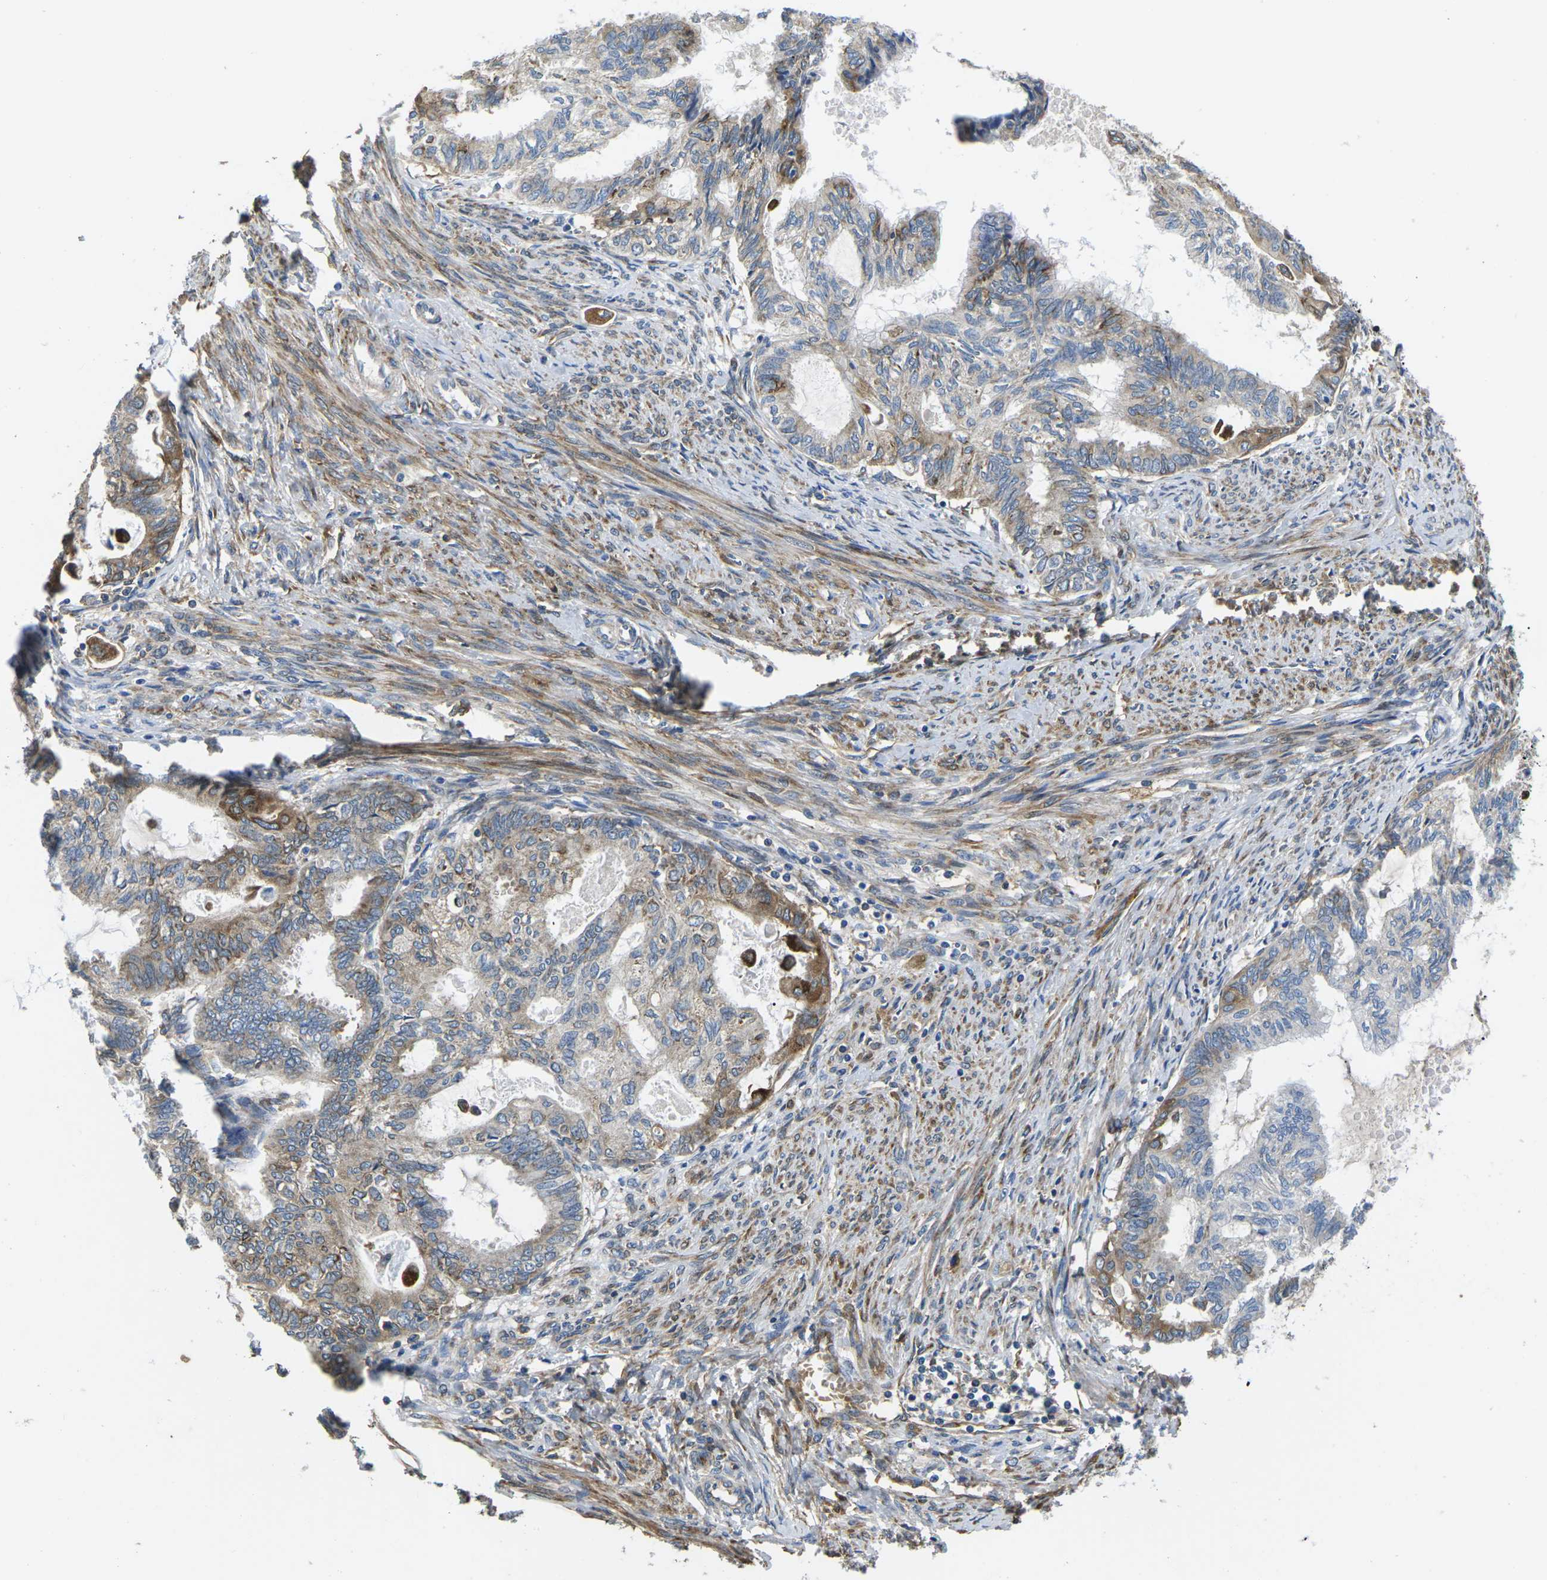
{"staining": {"intensity": "moderate", "quantity": "25%-75%", "location": "cytoplasmic/membranous"}, "tissue": "cervical cancer", "cell_type": "Tumor cells", "image_type": "cancer", "snomed": [{"axis": "morphology", "description": "Normal tissue, NOS"}, {"axis": "morphology", "description": "Adenocarcinoma, NOS"}, {"axis": "topography", "description": "Cervix"}, {"axis": "topography", "description": "Endometrium"}], "caption": "A brown stain highlights moderate cytoplasmic/membranous positivity of a protein in human cervical cancer (adenocarcinoma) tumor cells.", "gene": "PDZD8", "patient": {"sex": "female", "age": 86}}